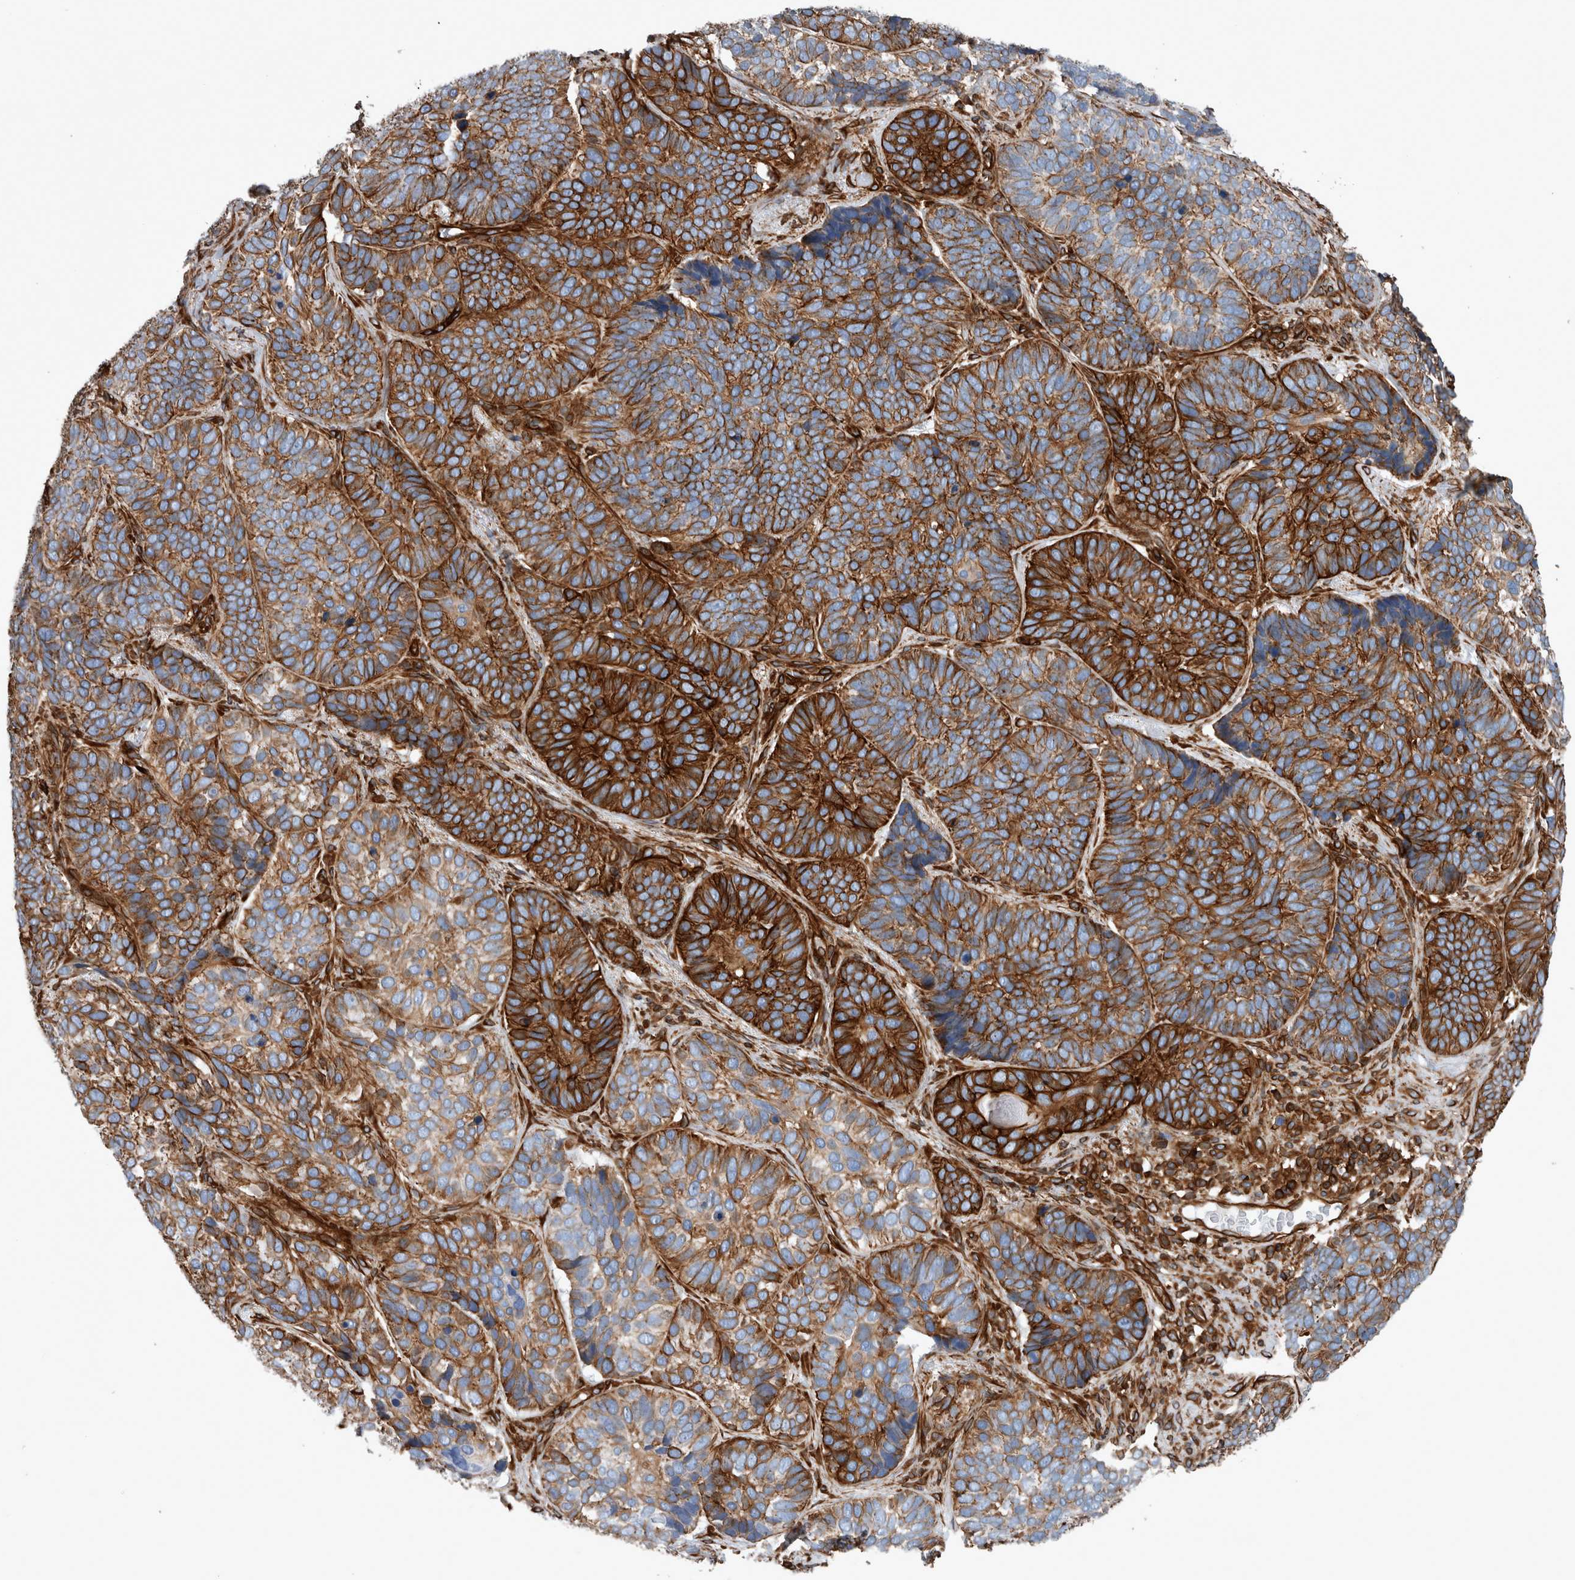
{"staining": {"intensity": "strong", "quantity": ">75%", "location": "cytoplasmic/membranous"}, "tissue": "skin cancer", "cell_type": "Tumor cells", "image_type": "cancer", "snomed": [{"axis": "morphology", "description": "Basal cell carcinoma"}, {"axis": "topography", "description": "Skin"}], "caption": "Protein expression analysis of human skin basal cell carcinoma reveals strong cytoplasmic/membranous expression in approximately >75% of tumor cells. The staining was performed using DAB (3,3'-diaminobenzidine), with brown indicating positive protein expression. Nuclei are stained blue with hematoxylin.", "gene": "PLEC", "patient": {"sex": "male", "age": 62}}